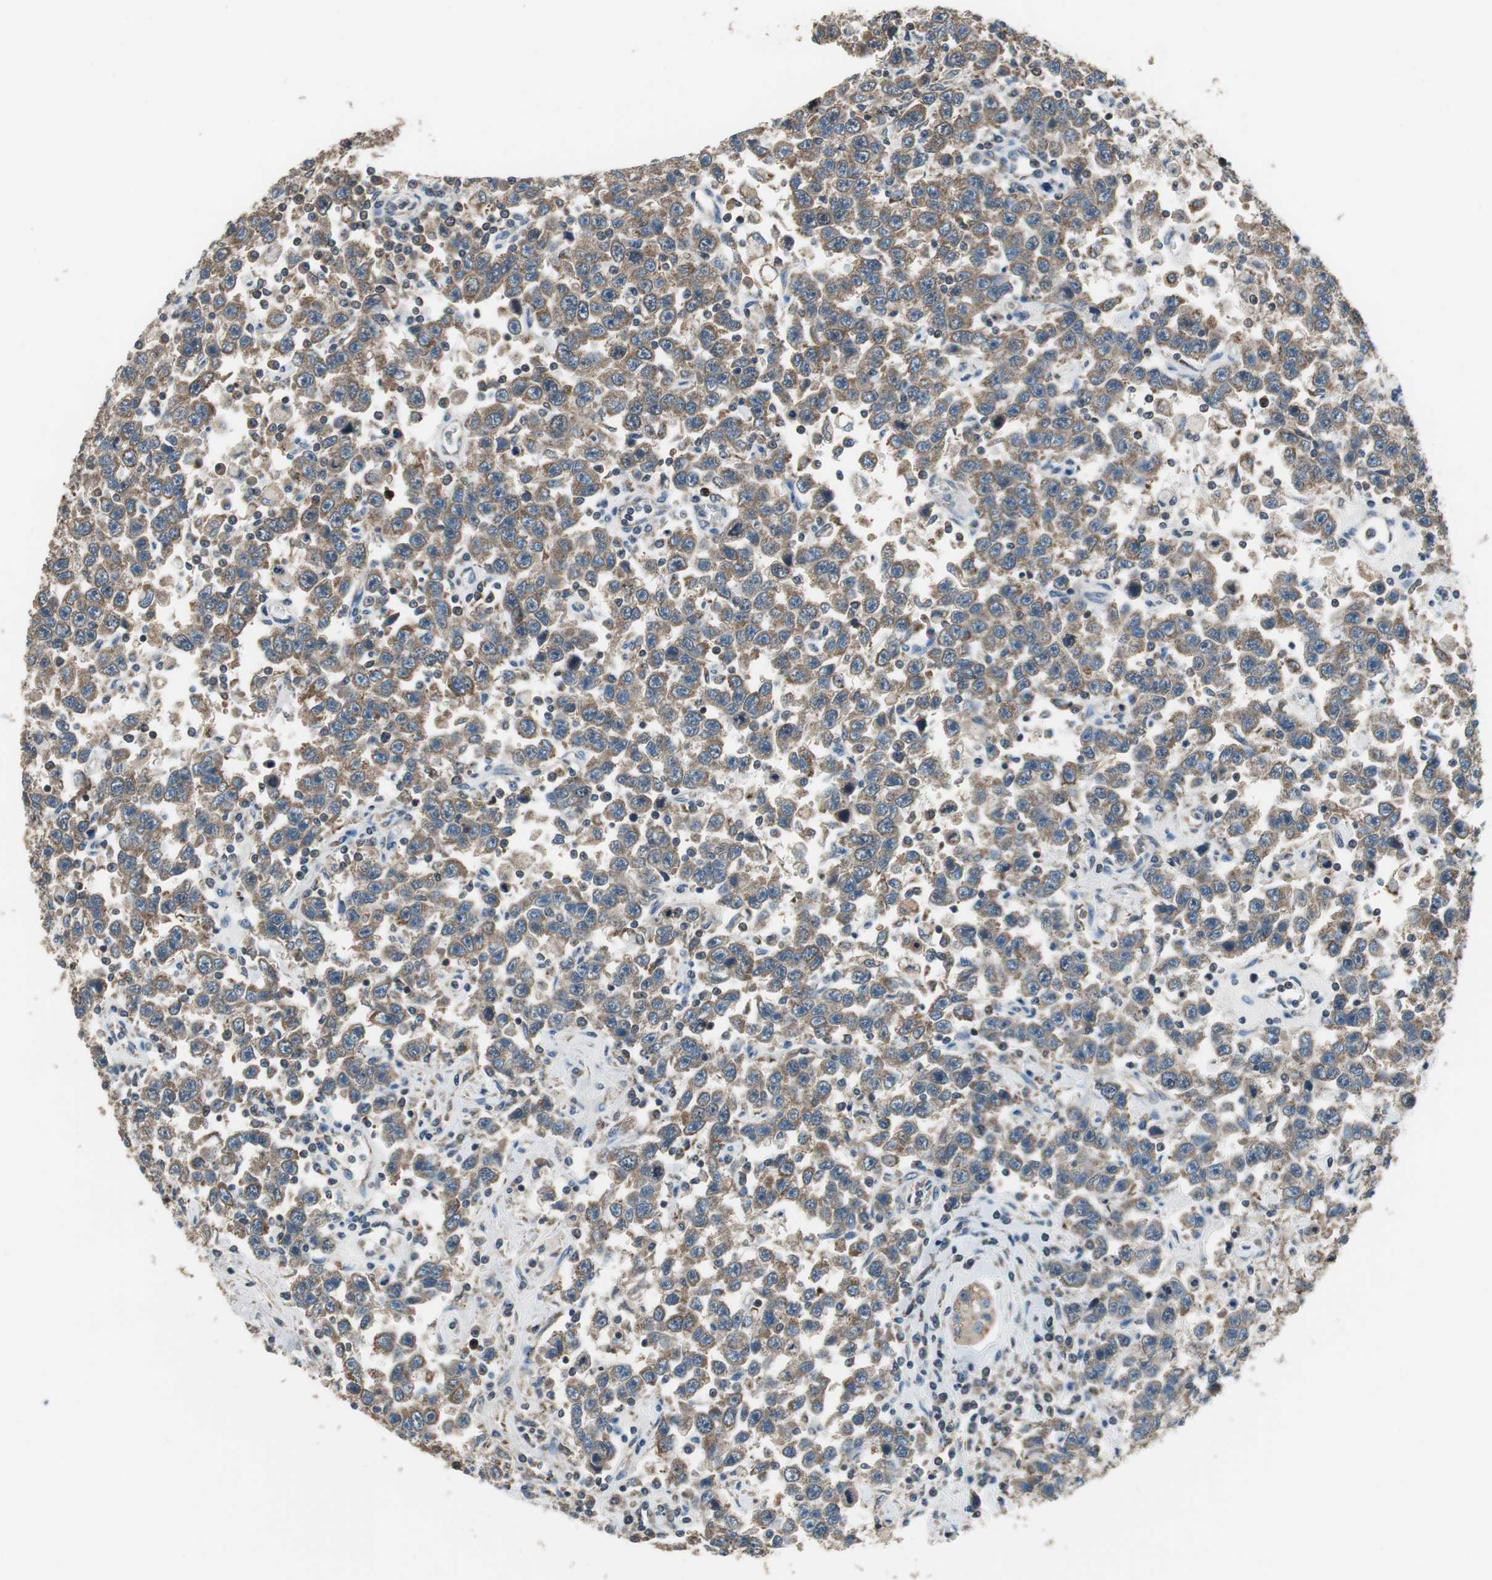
{"staining": {"intensity": "moderate", "quantity": ">75%", "location": "cytoplasmic/membranous,nuclear"}, "tissue": "testis cancer", "cell_type": "Tumor cells", "image_type": "cancer", "snomed": [{"axis": "morphology", "description": "Seminoma, NOS"}, {"axis": "topography", "description": "Testis"}], "caption": "The micrograph shows staining of testis cancer, revealing moderate cytoplasmic/membranous and nuclear protein positivity (brown color) within tumor cells.", "gene": "PI4KB", "patient": {"sex": "male", "age": 41}}